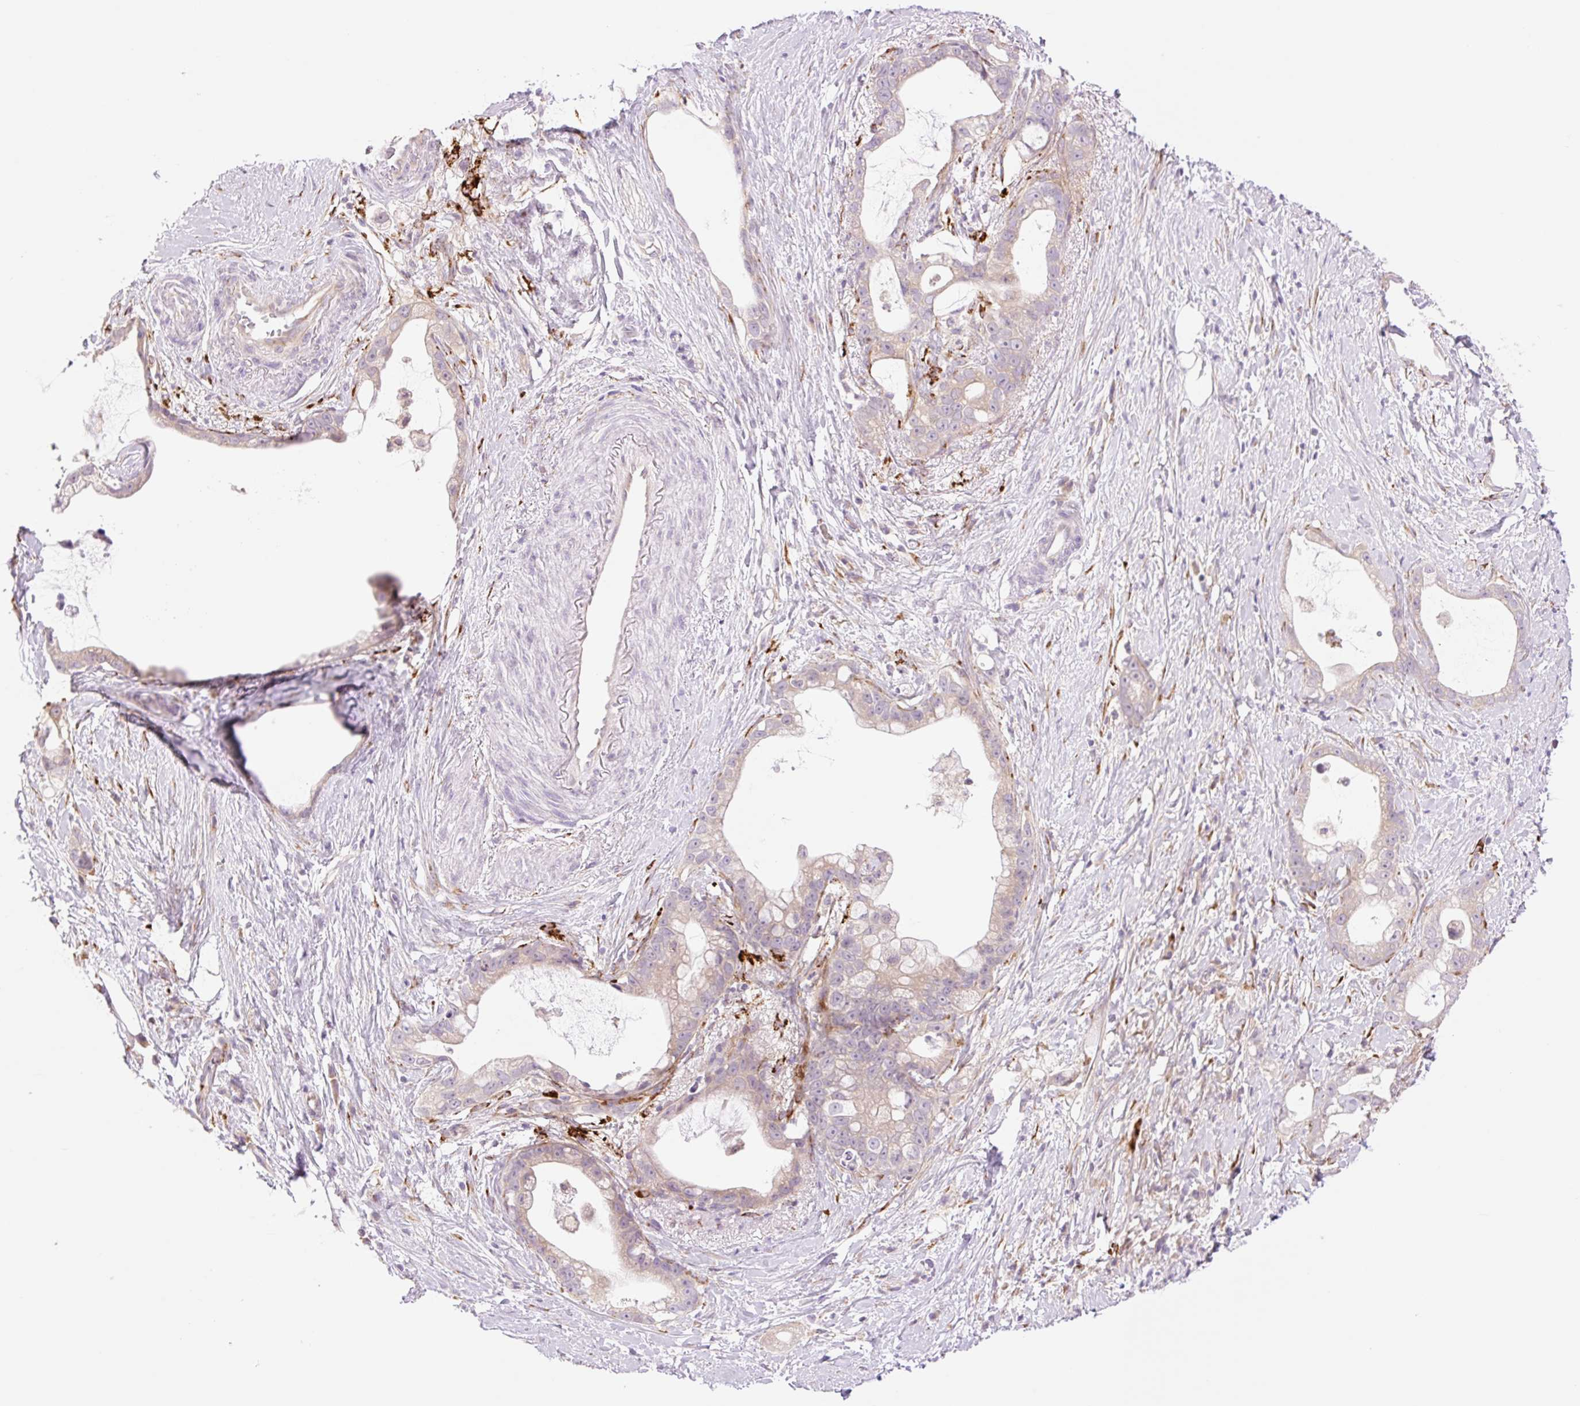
{"staining": {"intensity": "weak", "quantity": "25%-75%", "location": "cytoplasmic/membranous"}, "tissue": "stomach cancer", "cell_type": "Tumor cells", "image_type": "cancer", "snomed": [{"axis": "morphology", "description": "Adenocarcinoma, NOS"}, {"axis": "topography", "description": "Stomach"}], "caption": "The photomicrograph exhibits a brown stain indicating the presence of a protein in the cytoplasmic/membranous of tumor cells in stomach cancer.", "gene": "COL5A1", "patient": {"sex": "male", "age": 55}}